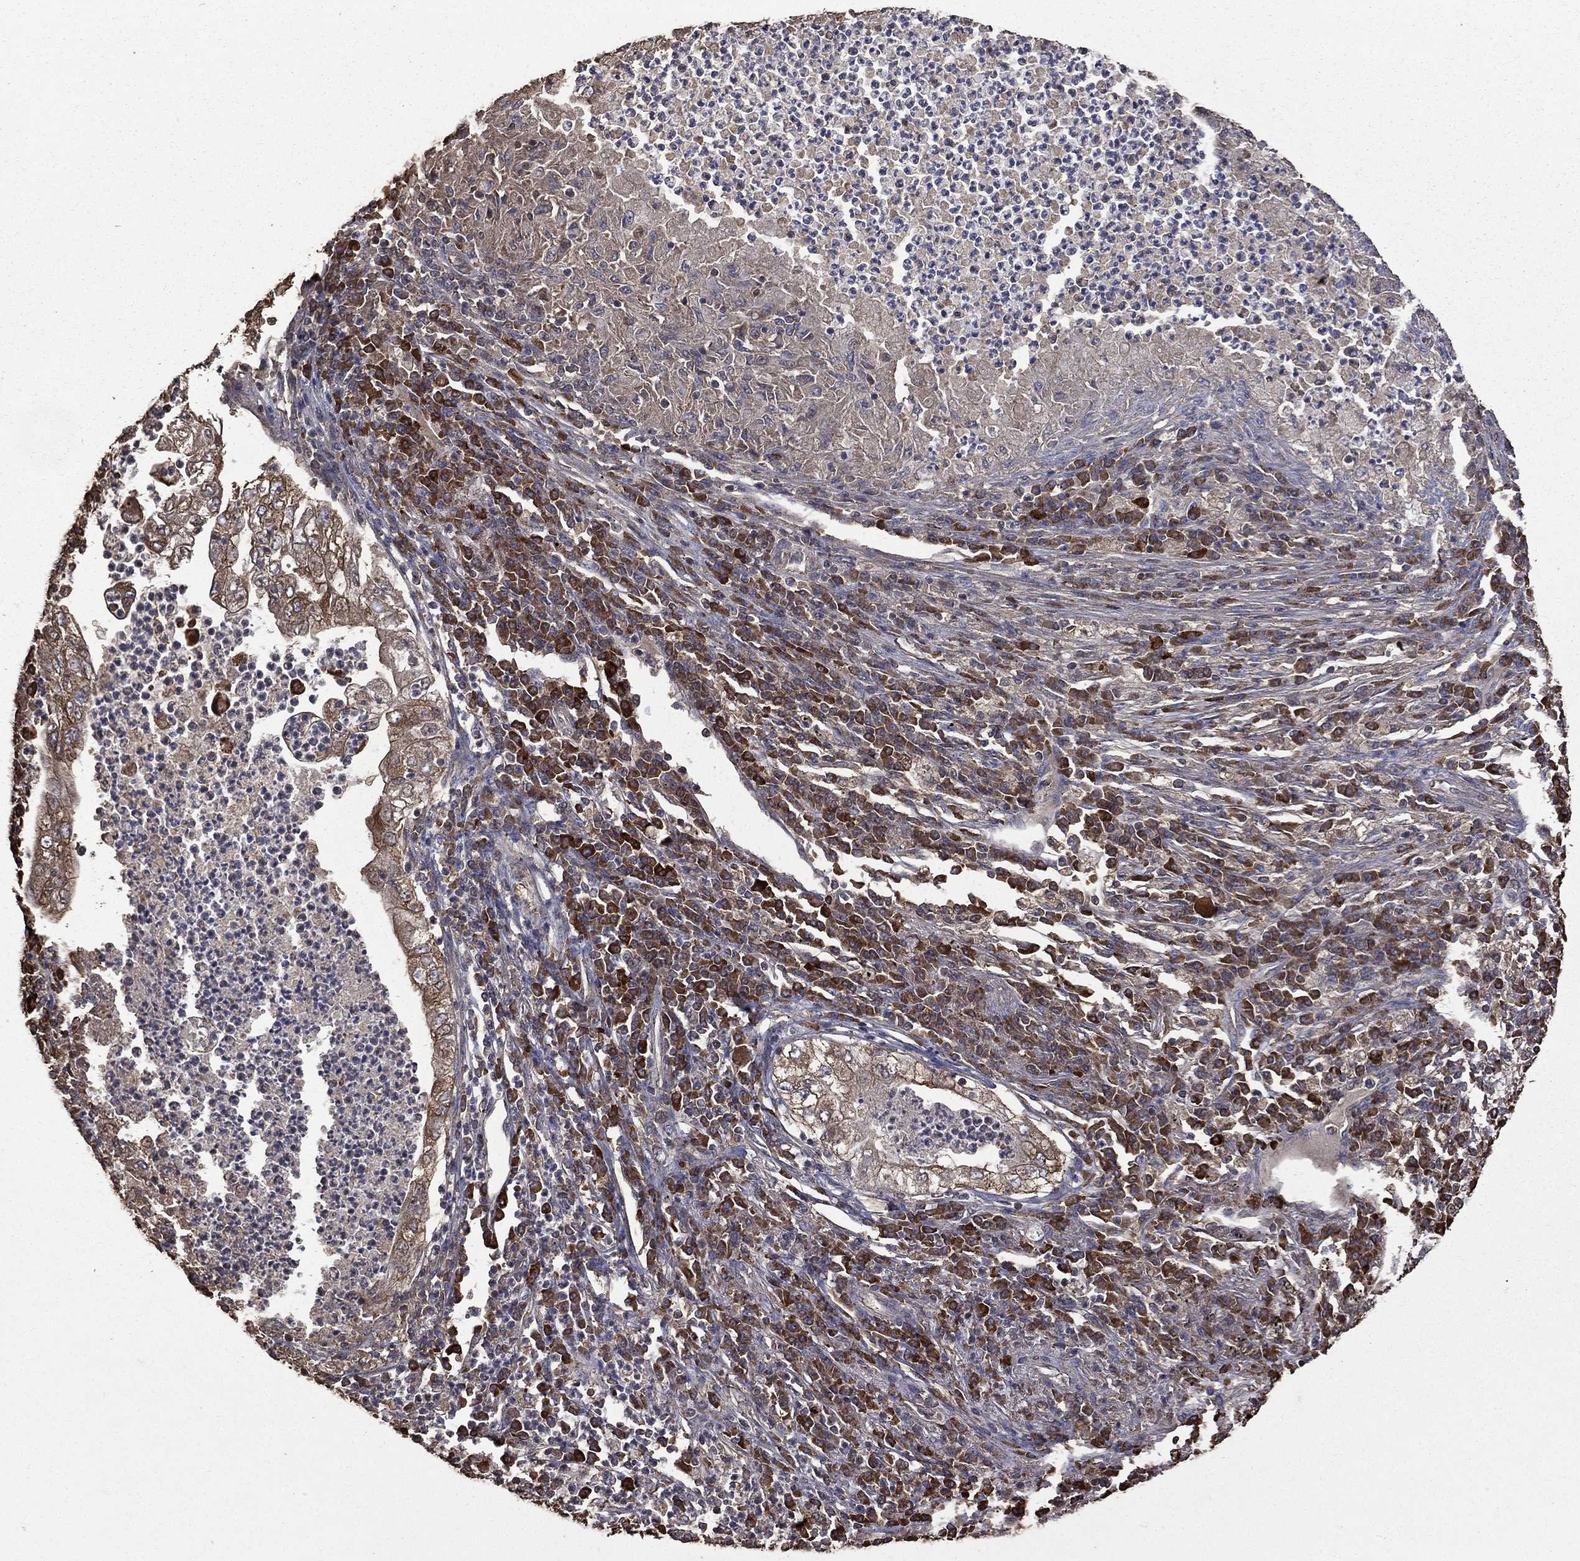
{"staining": {"intensity": "moderate", "quantity": ">75%", "location": "cytoplasmic/membranous"}, "tissue": "lung cancer", "cell_type": "Tumor cells", "image_type": "cancer", "snomed": [{"axis": "morphology", "description": "Adenocarcinoma, NOS"}, {"axis": "topography", "description": "Lung"}], "caption": "Immunohistochemical staining of adenocarcinoma (lung) reveals medium levels of moderate cytoplasmic/membranous protein expression in about >75% of tumor cells.", "gene": "METTL27", "patient": {"sex": "female", "age": 73}}